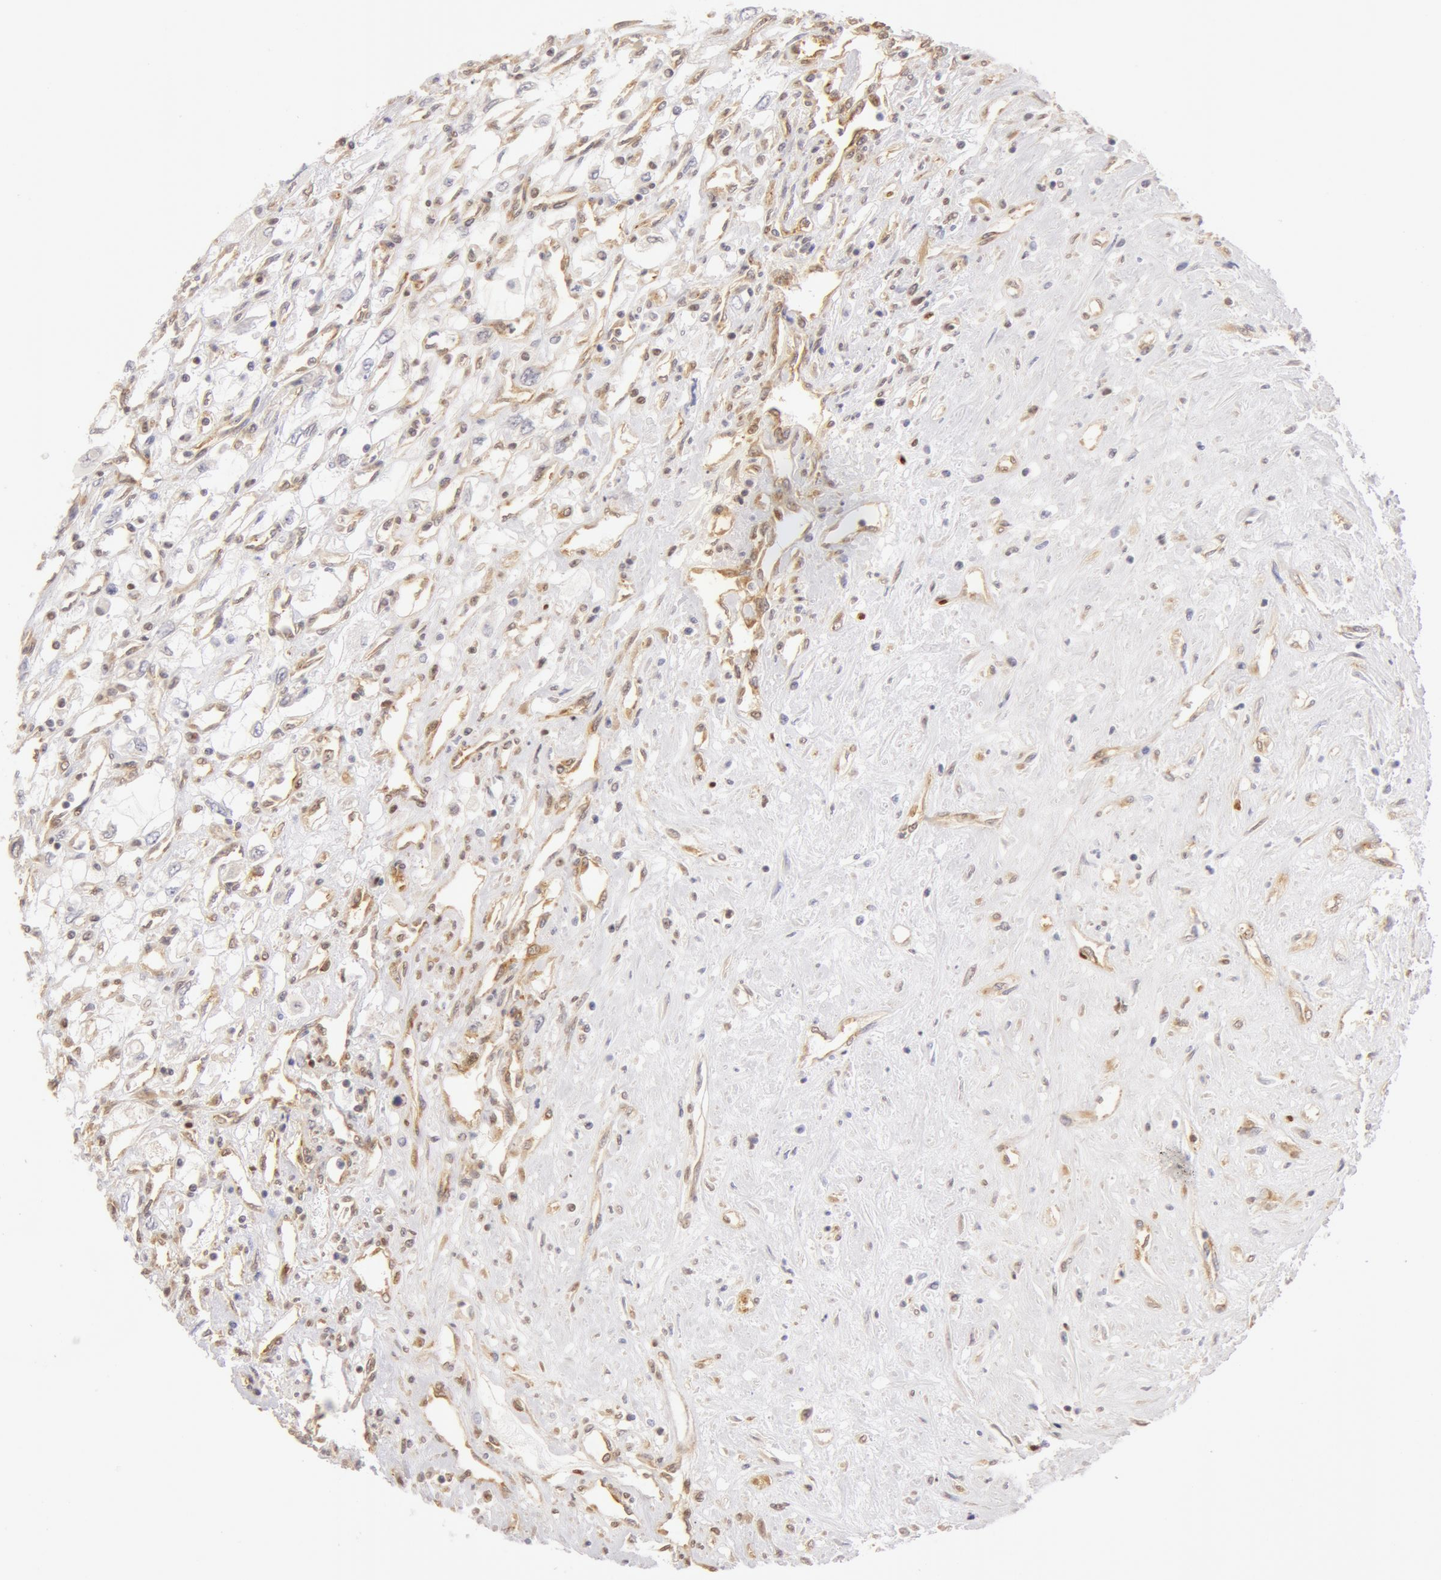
{"staining": {"intensity": "negative", "quantity": "none", "location": "none"}, "tissue": "renal cancer", "cell_type": "Tumor cells", "image_type": "cancer", "snomed": [{"axis": "morphology", "description": "Adenocarcinoma, NOS"}, {"axis": "topography", "description": "Kidney"}], "caption": "The histopathology image shows no significant positivity in tumor cells of adenocarcinoma (renal).", "gene": "DDX3Y", "patient": {"sex": "male", "age": 57}}